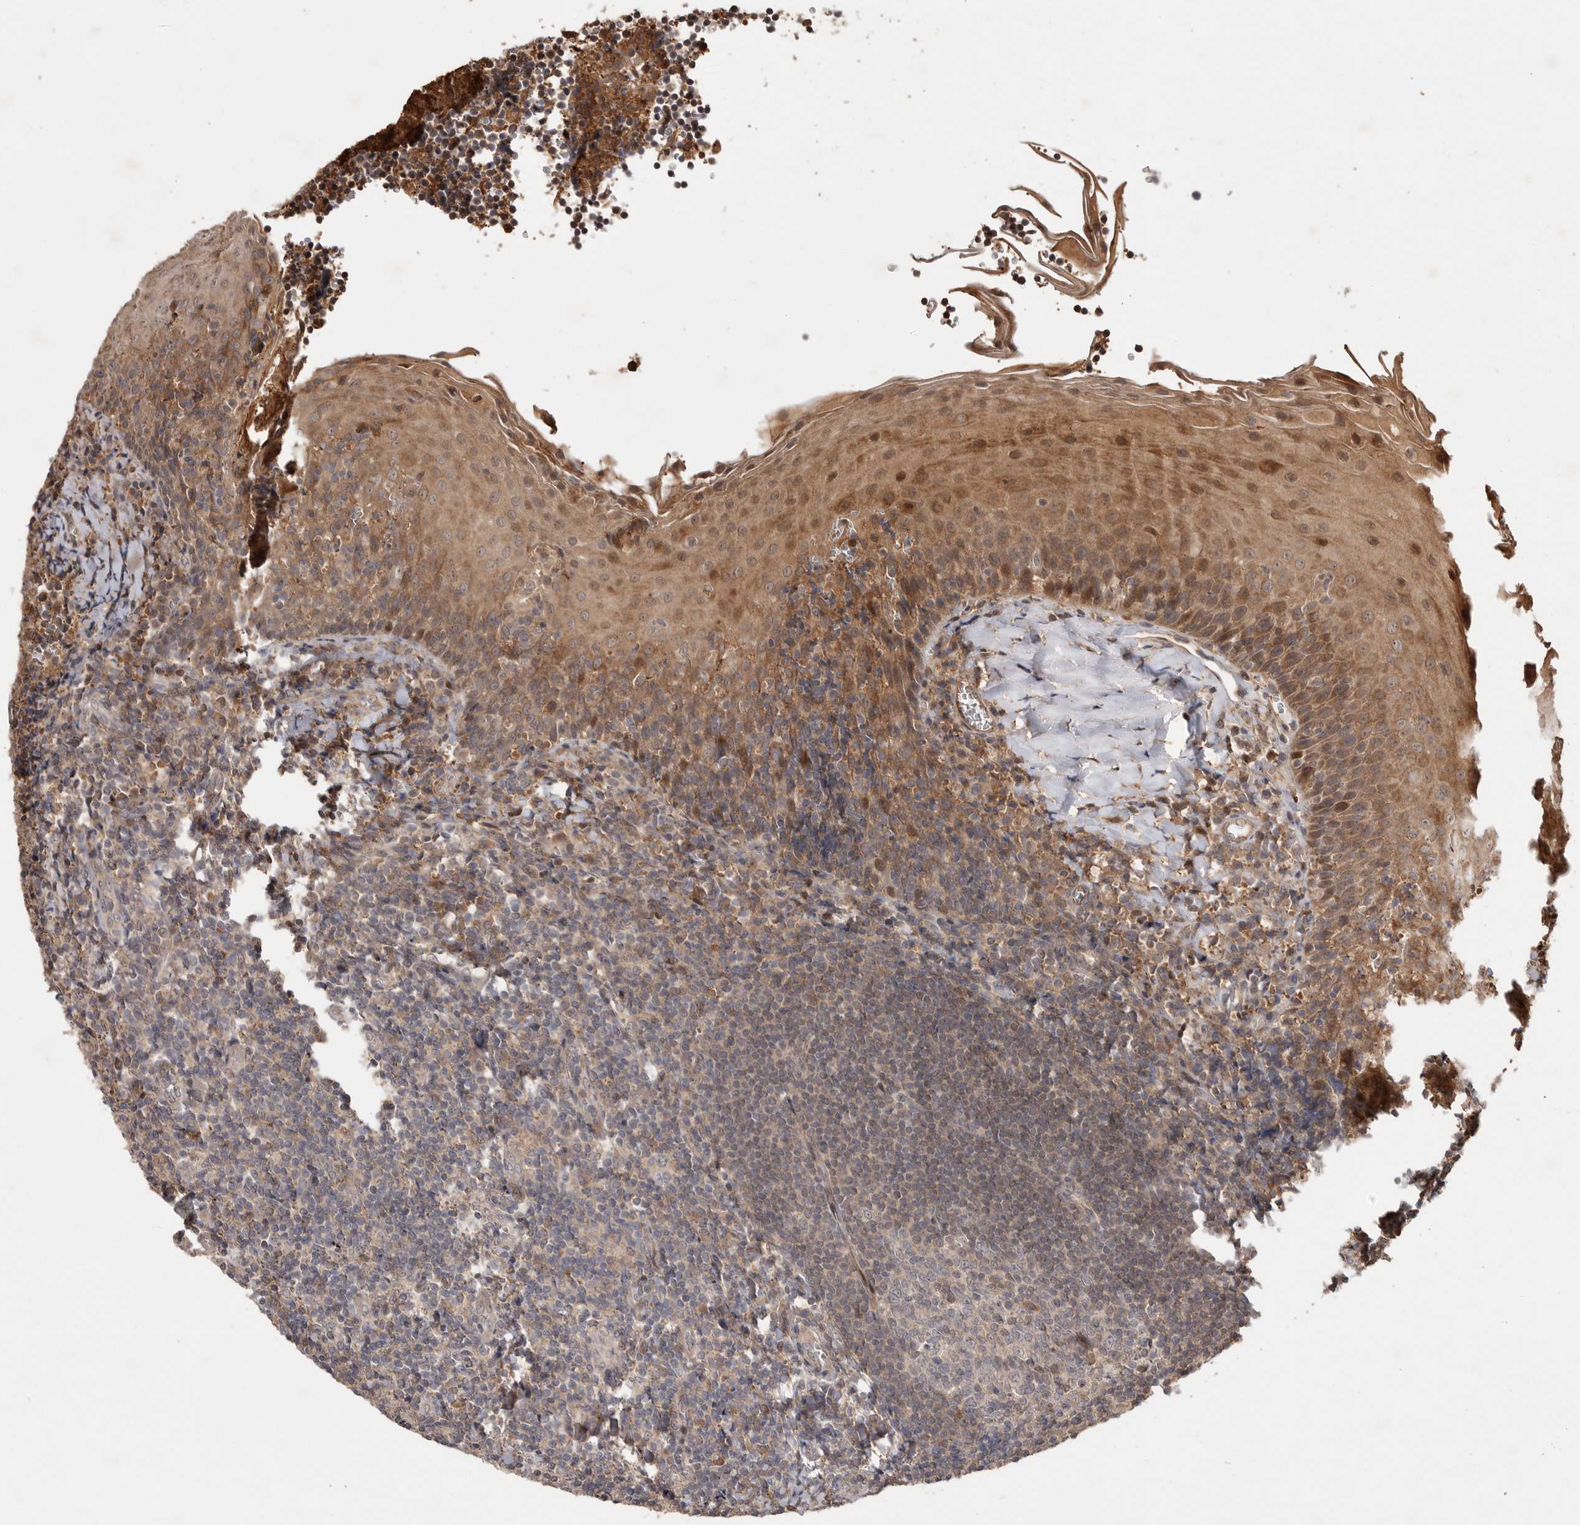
{"staining": {"intensity": "weak", "quantity": "<25%", "location": "cytoplasmic/membranous"}, "tissue": "tonsil", "cell_type": "Germinal center cells", "image_type": "normal", "snomed": [{"axis": "morphology", "description": "Normal tissue, NOS"}, {"axis": "topography", "description": "Tonsil"}], "caption": "The immunohistochemistry image has no significant staining in germinal center cells of tonsil.", "gene": "VN1R4", "patient": {"sex": "male", "age": 27}}